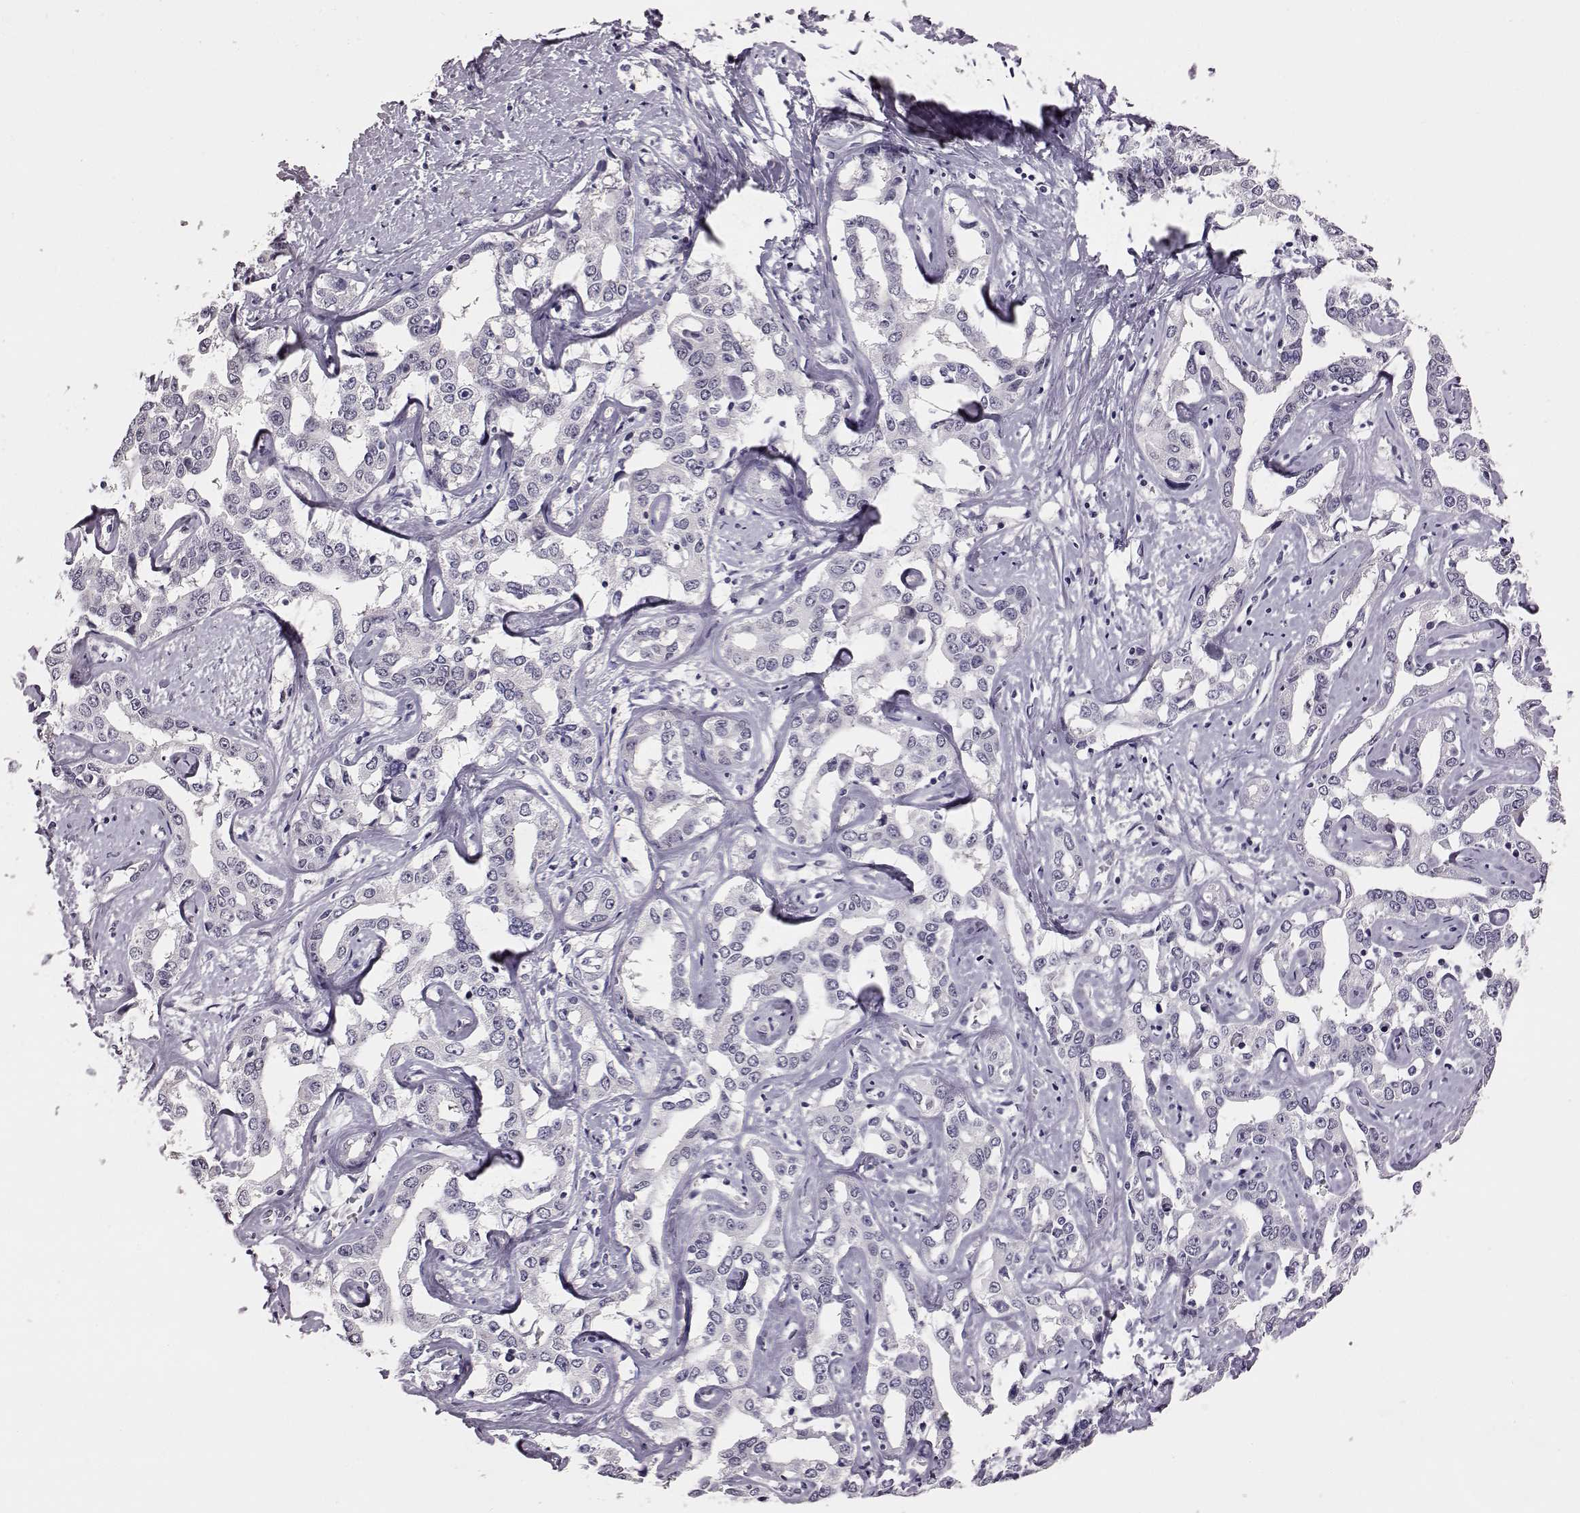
{"staining": {"intensity": "negative", "quantity": "none", "location": "none"}, "tissue": "liver cancer", "cell_type": "Tumor cells", "image_type": "cancer", "snomed": [{"axis": "morphology", "description": "Cholangiocarcinoma"}, {"axis": "topography", "description": "Liver"}], "caption": "Immunohistochemistry (IHC) image of liver cancer stained for a protein (brown), which displays no expression in tumor cells. The staining is performed using DAB (3,3'-diaminobenzidine) brown chromogen with nuclei counter-stained in using hematoxylin.", "gene": "C10orf62", "patient": {"sex": "male", "age": 59}}